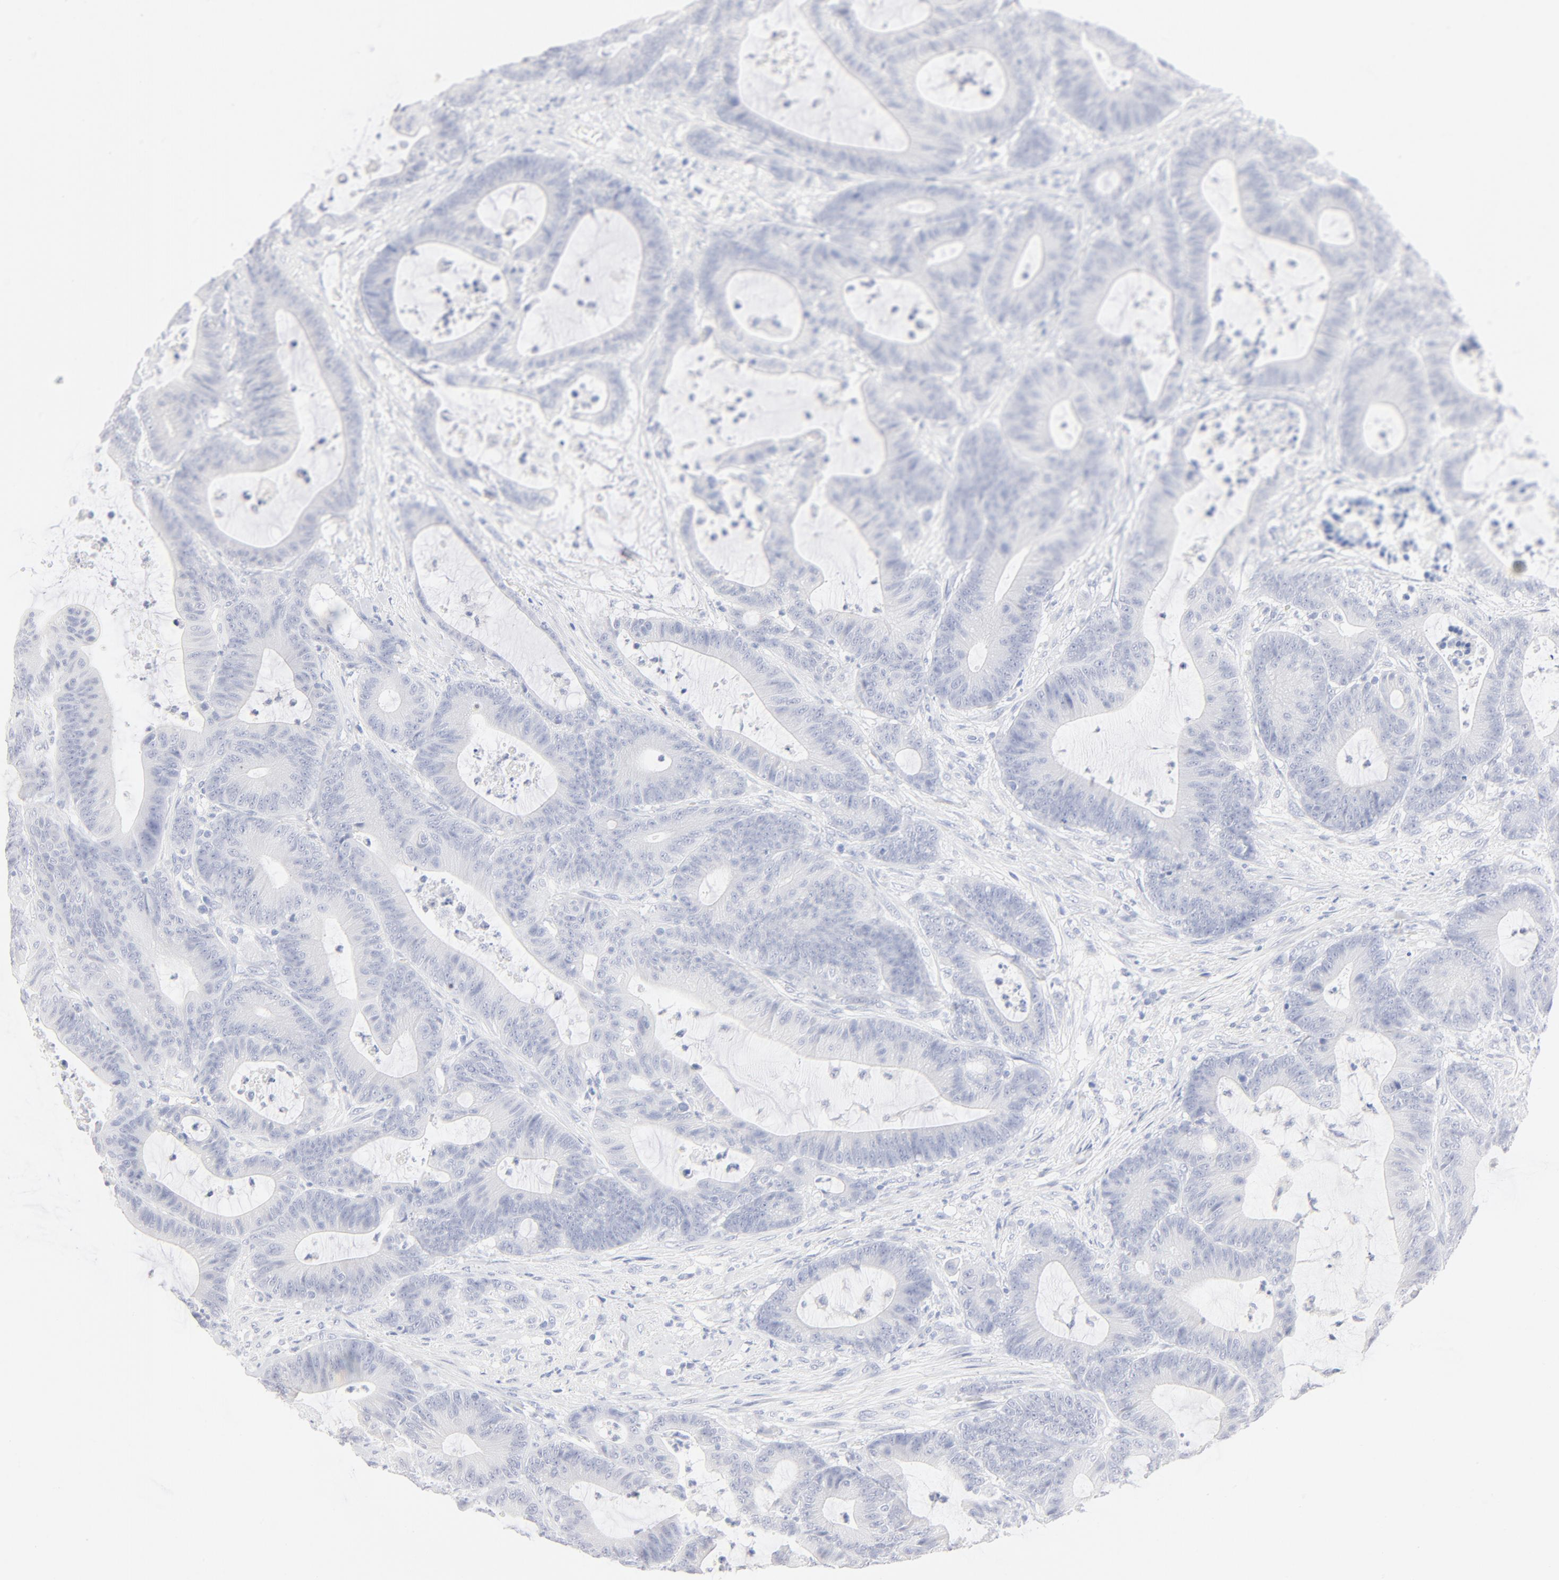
{"staining": {"intensity": "negative", "quantity": "none", "location": "none"}, "tissue": "colorectal cancer", "cell_type": "Tumor cells", "image_type": "cancer", "snomed": [{"axis": "morphology", "description": "Adenocarcinoma, NOS"}, {"axis": "topography", "description": "Colon"}], "caption": "IHC image of colorectal cancer (adenocarcinoma) stained for a protein (brown), which demonstrates no expression in tumor cells.", "gene": "ONECUT1", "patient": {"sex": "female", "age": 84}}